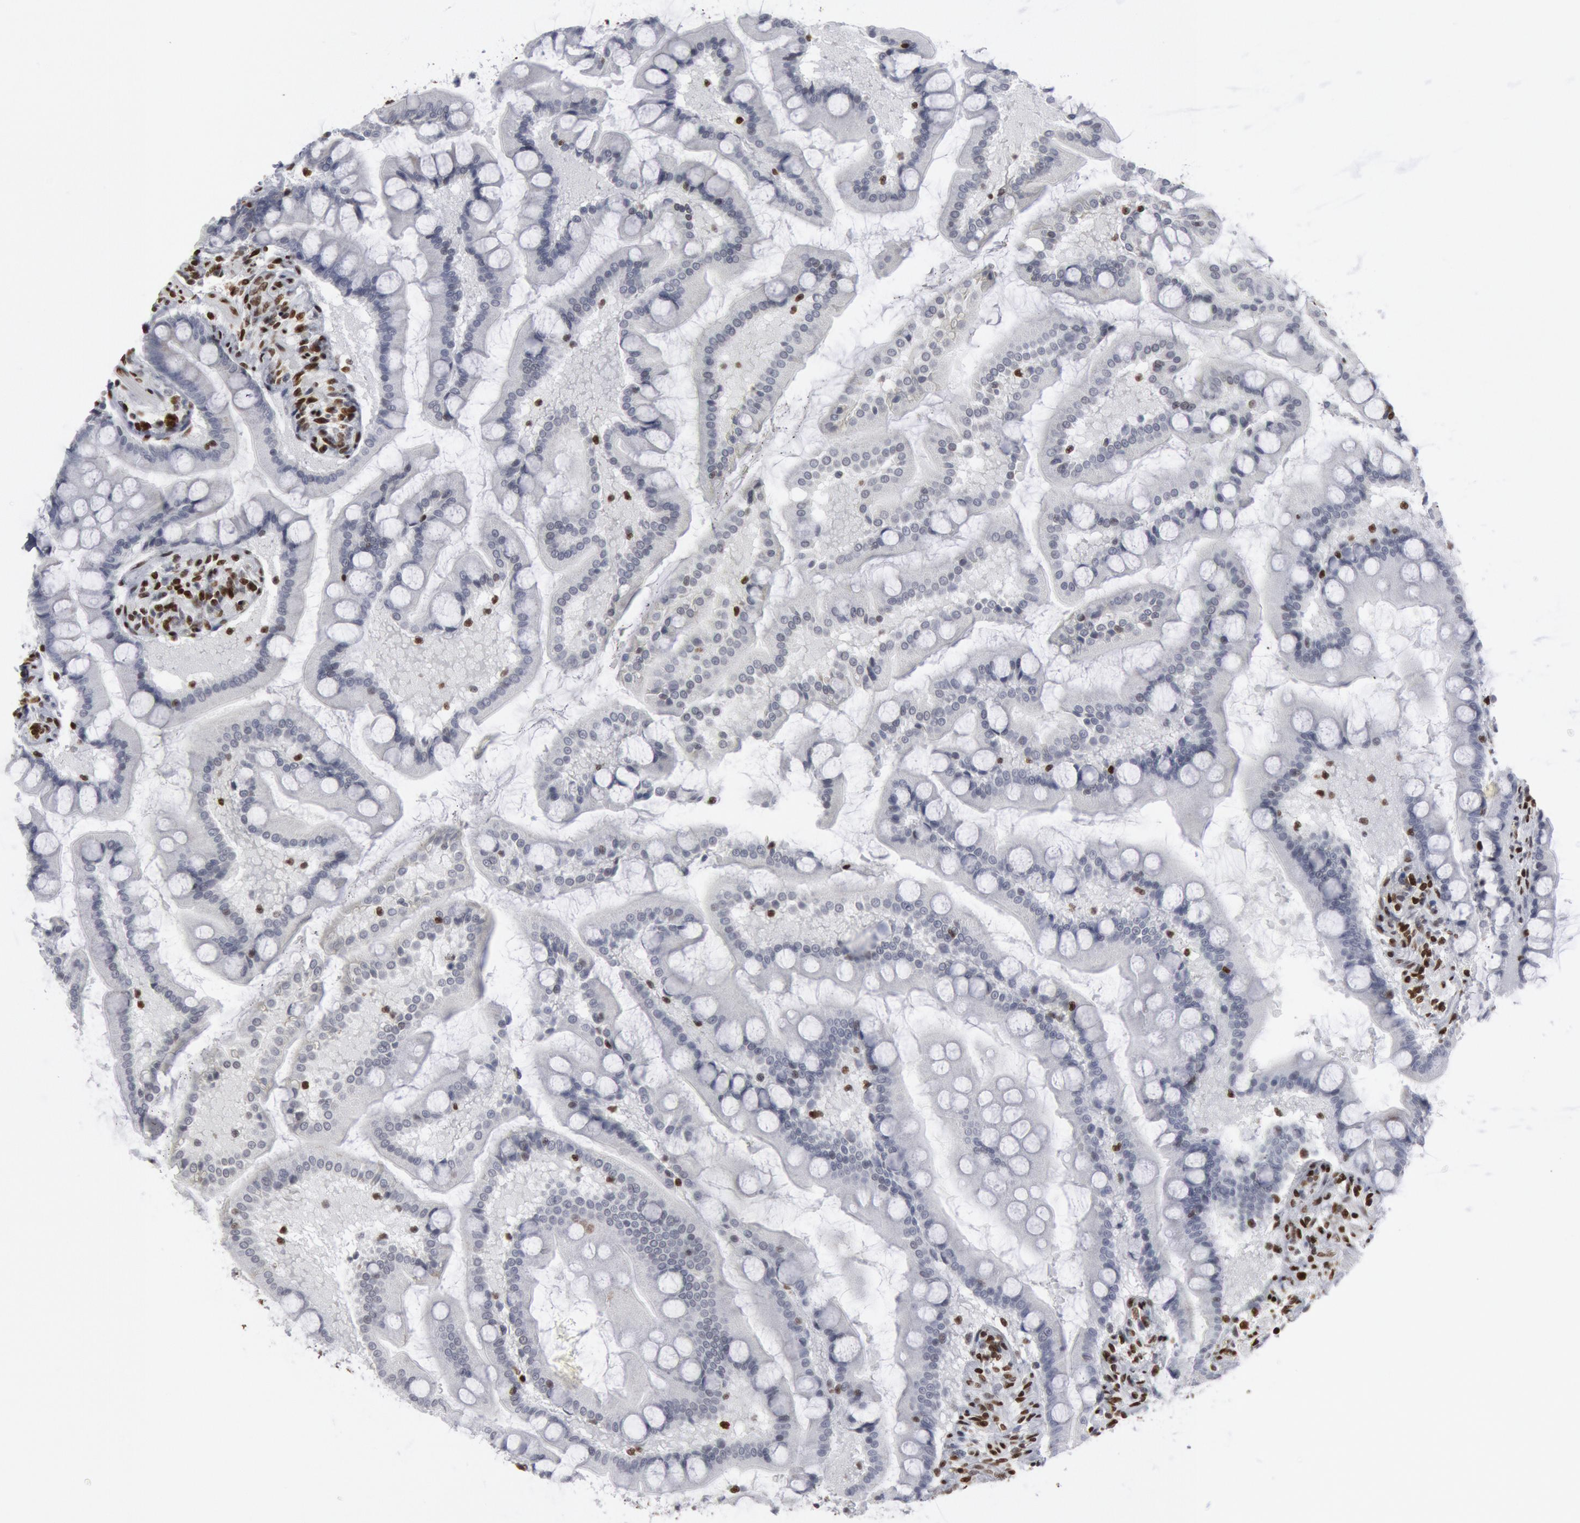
{"staining": {"intensity": "negative", "quantity": "none", "location": "none"}, "tissue": "small intestine", "cell_type": "Glandular cells", "image_type": "normal", "snomed": [{"axis": "morphology", "description": "Normal tissue, NOS"}, {"axis": "topography", "description": "Small intestine"}], "caption": "Immunohistochemical staining of benign small intestine demonstrates no significant positivity in glandular cells. (DAB immunohistochemistry, high magnification).", "gene": "MECP2", "patient": {"sex": "male", "age": 41}}